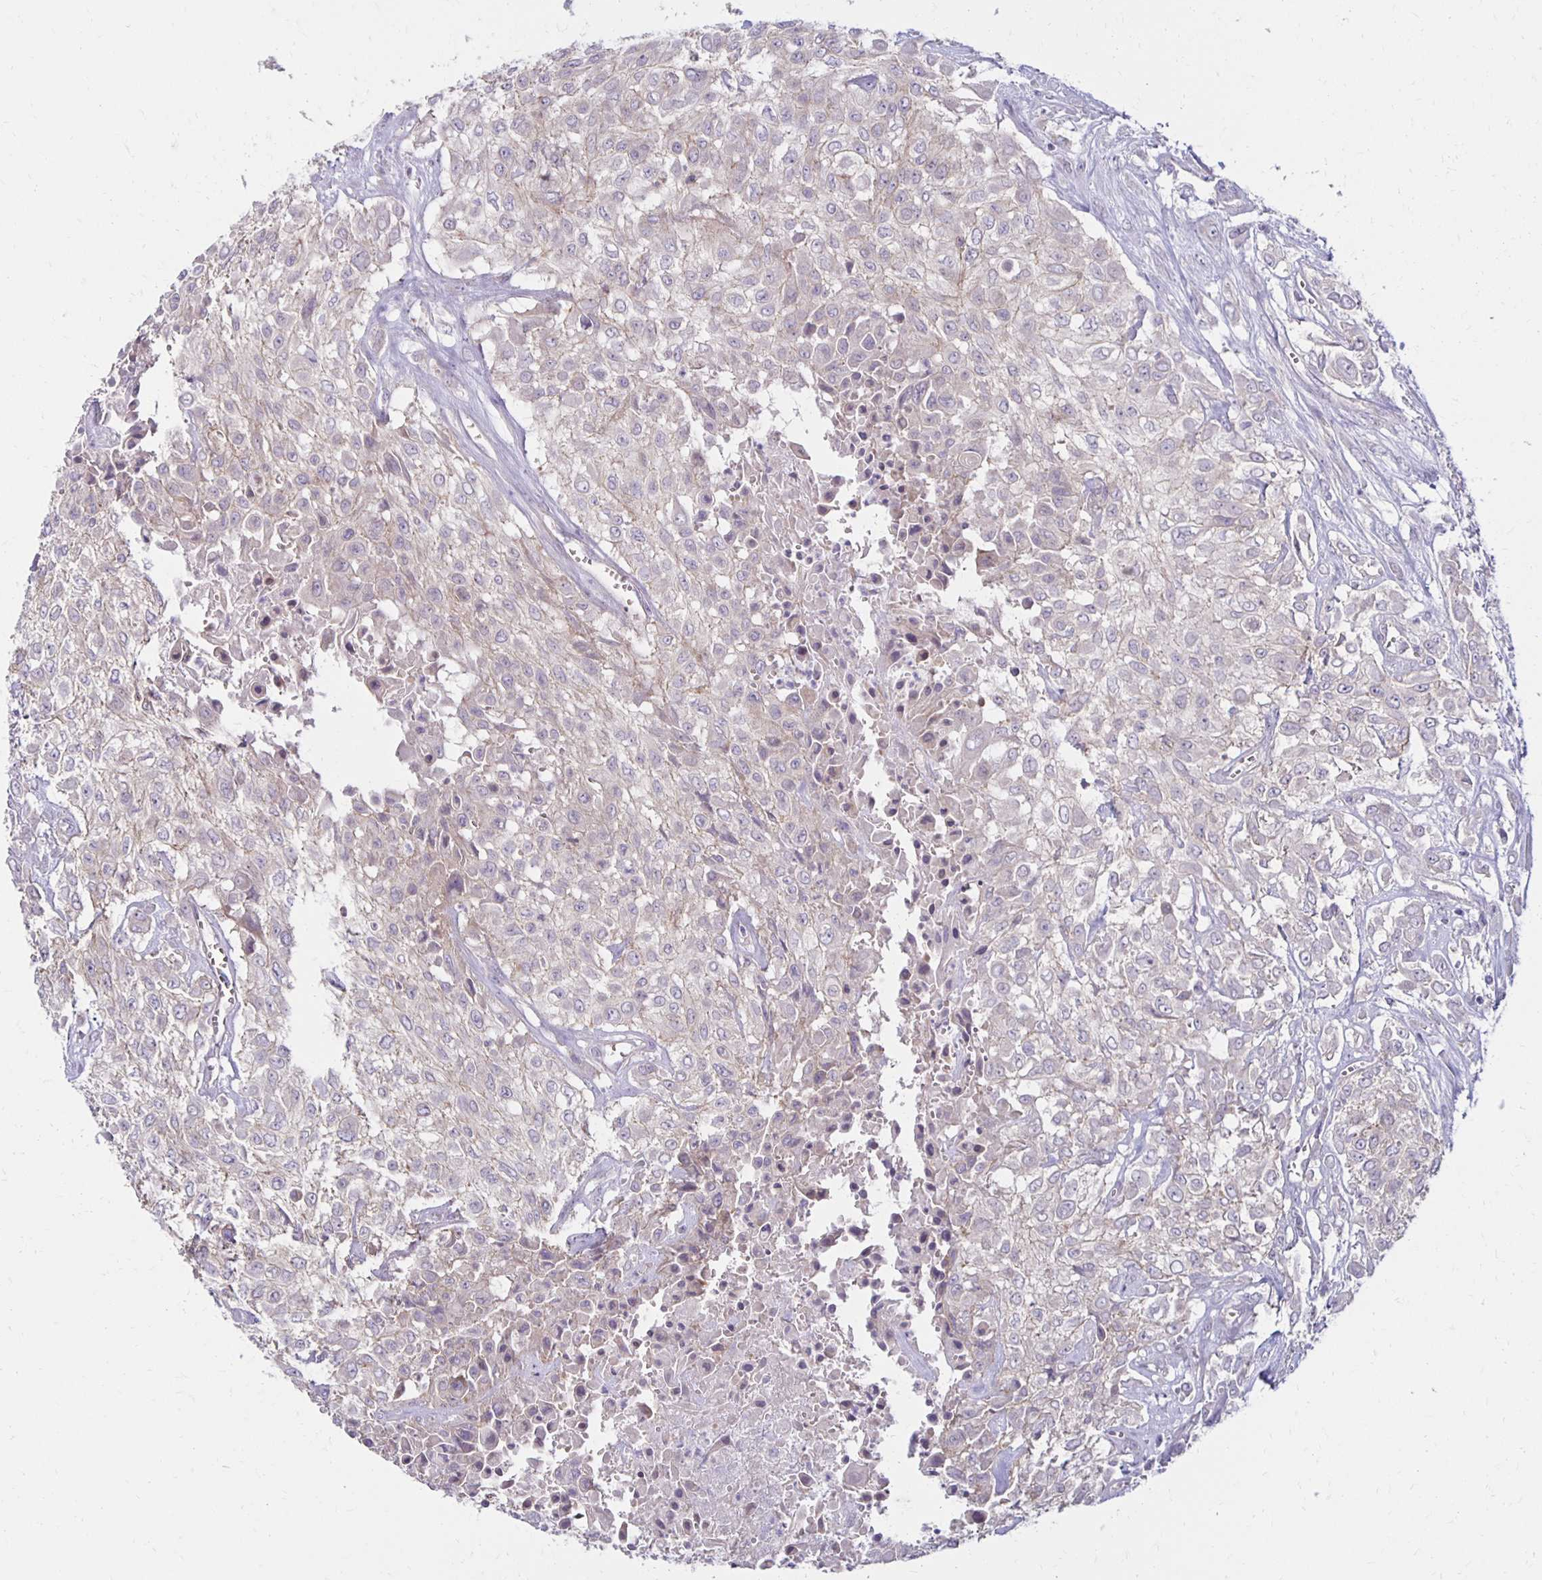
{"staining": {"intensity": "negative", "quantity": "none", "location": "none"}, "tissue": "urothelial cancer", "cell_type": "Tumor cells", "image_type": "cancer", "snomed": [{"axis": "morphology", "description": "Urothelial carcinoma, High grade"}, {"axis": "topography", "description": "Urinary bladder"}], "caption": "High power microscopy photomicrograph of an IHC image of urothelial carcinoma (high-grade), revealing no significant staining in tumor cells.", "gene": "KATNBL1", "patient": {"sex": "male", "age": 57}}